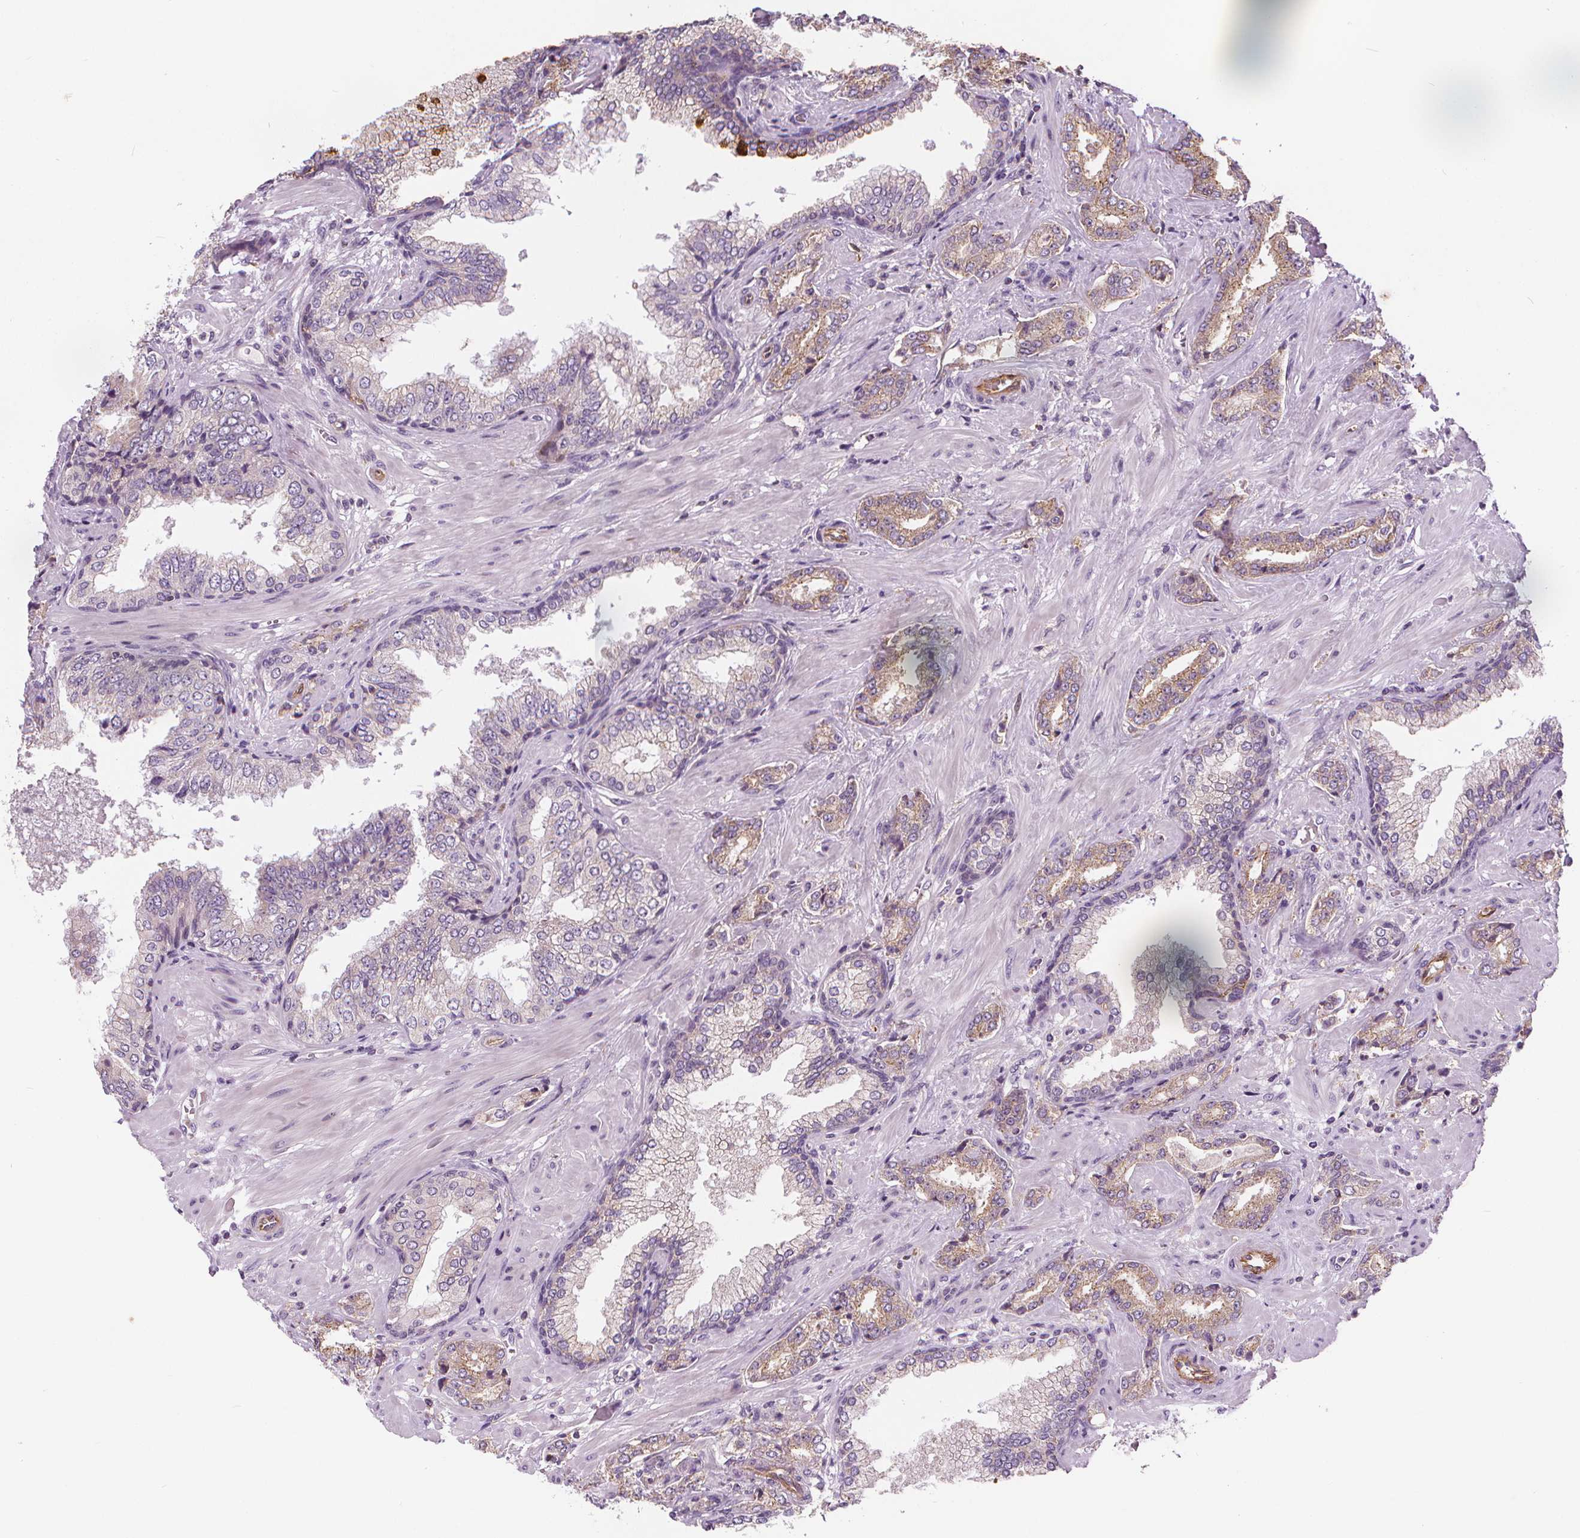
{"staining": {"intensity": "weak", "quantity": ">75%", "location": "cytoplasmic/membranous"}, "tissue": "prostate cancer", "cell_type": "Tumor cells", "image_type": "cancer", "snomed": [{"axis": "morphology", "description": "Adenocarcinoma, Low grade"}, {"axis": "topography", "description": "Prostate"}], "caption": "This photomicrograph shows immunohistochemistry (IHC) staining of human adenocarcinoma (low-grade) (prostate), with low weak cytoplasmic/membranous positivity in approximately >75% of tumor cells.", "gene": "RAB20", "patient": {"sex": "male", "age": 61}}